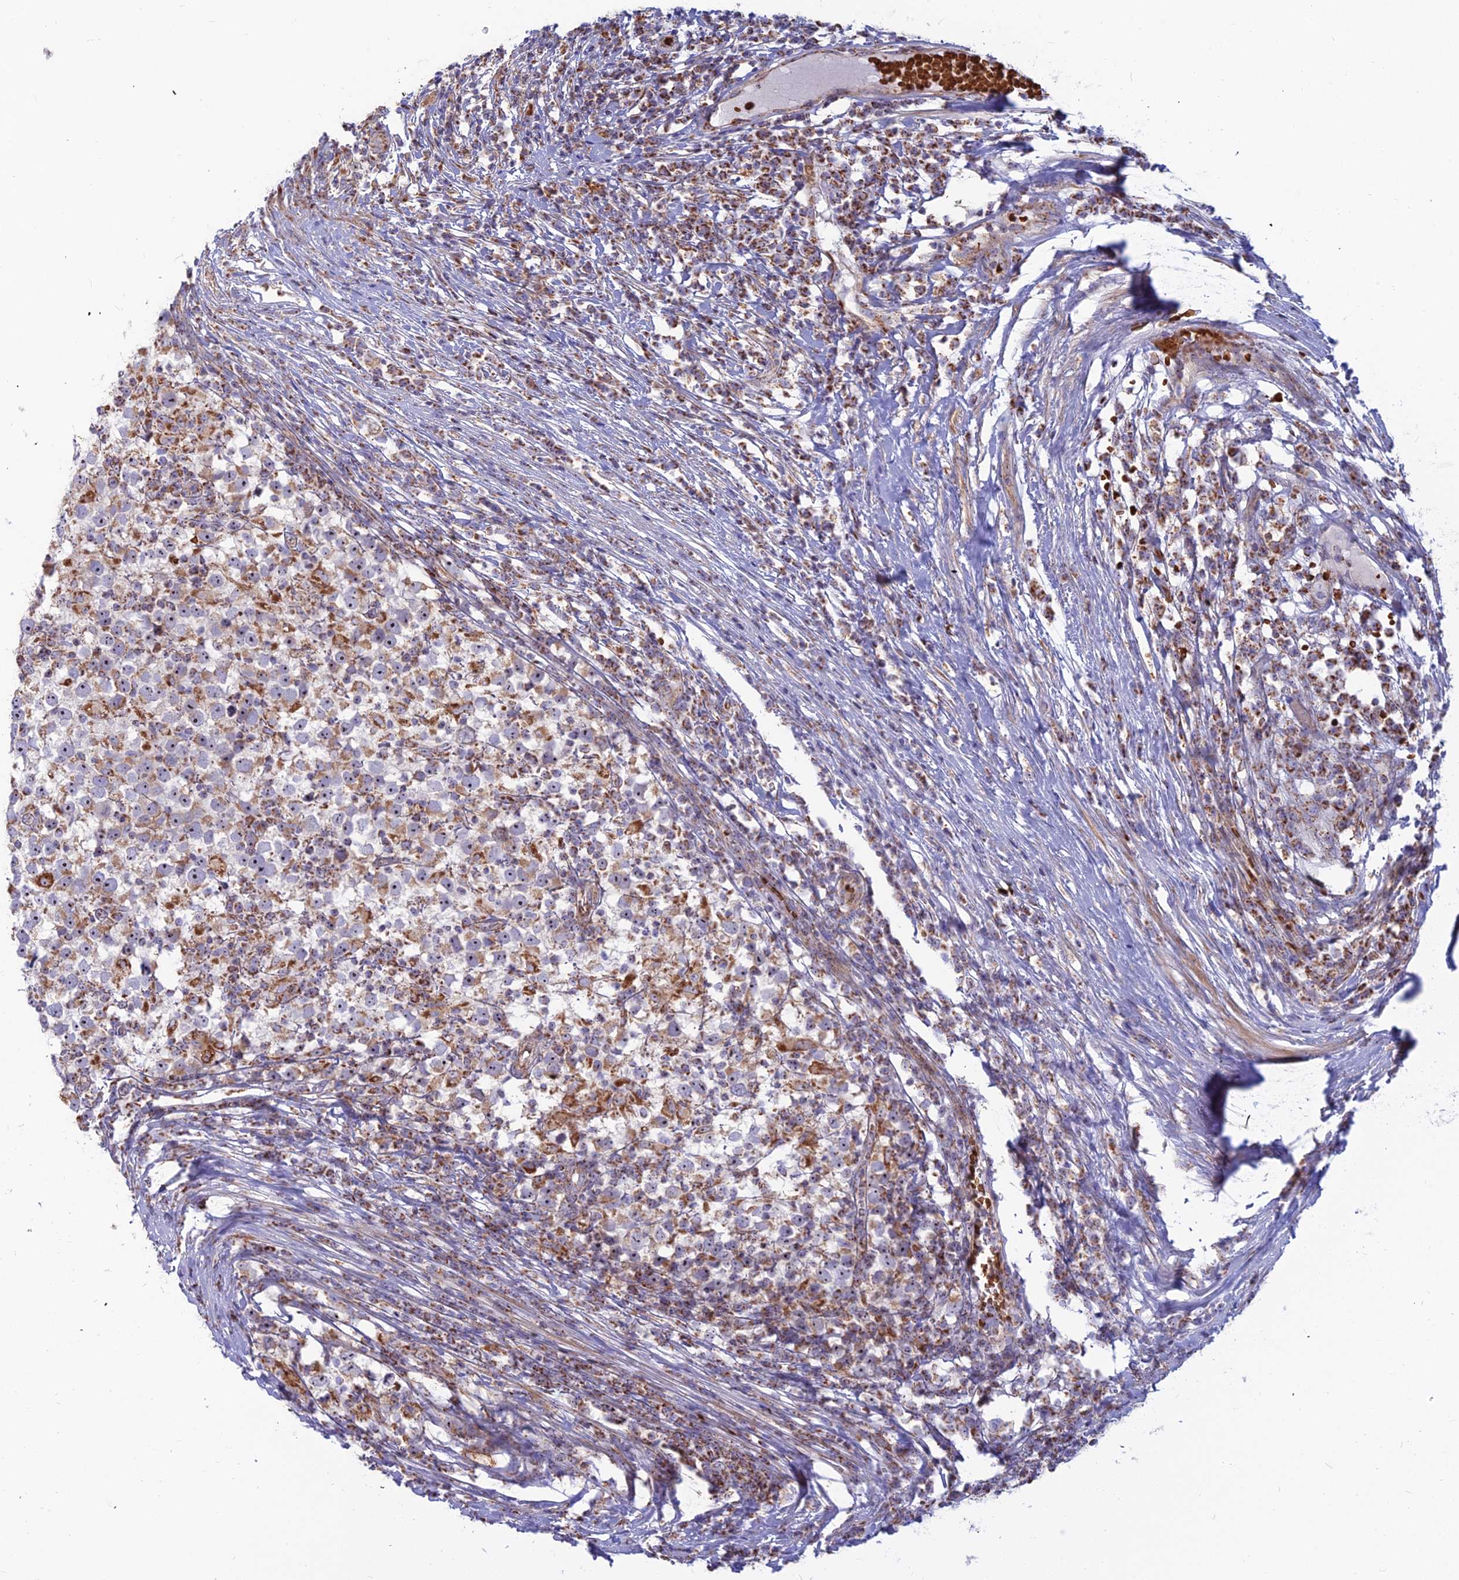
{"staining": {"intensity": "moderate", "quantity": ">75%", "location": "cytoplasmic/membranous,nuclear"}, "tissue": "testis cancer", "cell_type": "Tumor cells", "image_type": "cancer", "snomed": [{"axis": "morphology", "description": "Seminoma, NOS"}, {"axis": "topography", "description": "Testis"}], "caption": "This image demonstrates IHC staining of human testis cancer, with medium moderate cytoplasmic/membranous and nuclear expression in approximately >75% of tumor cells.", "gene": "SLC35F4", "patient": {"sex": "male", "age": 65}}